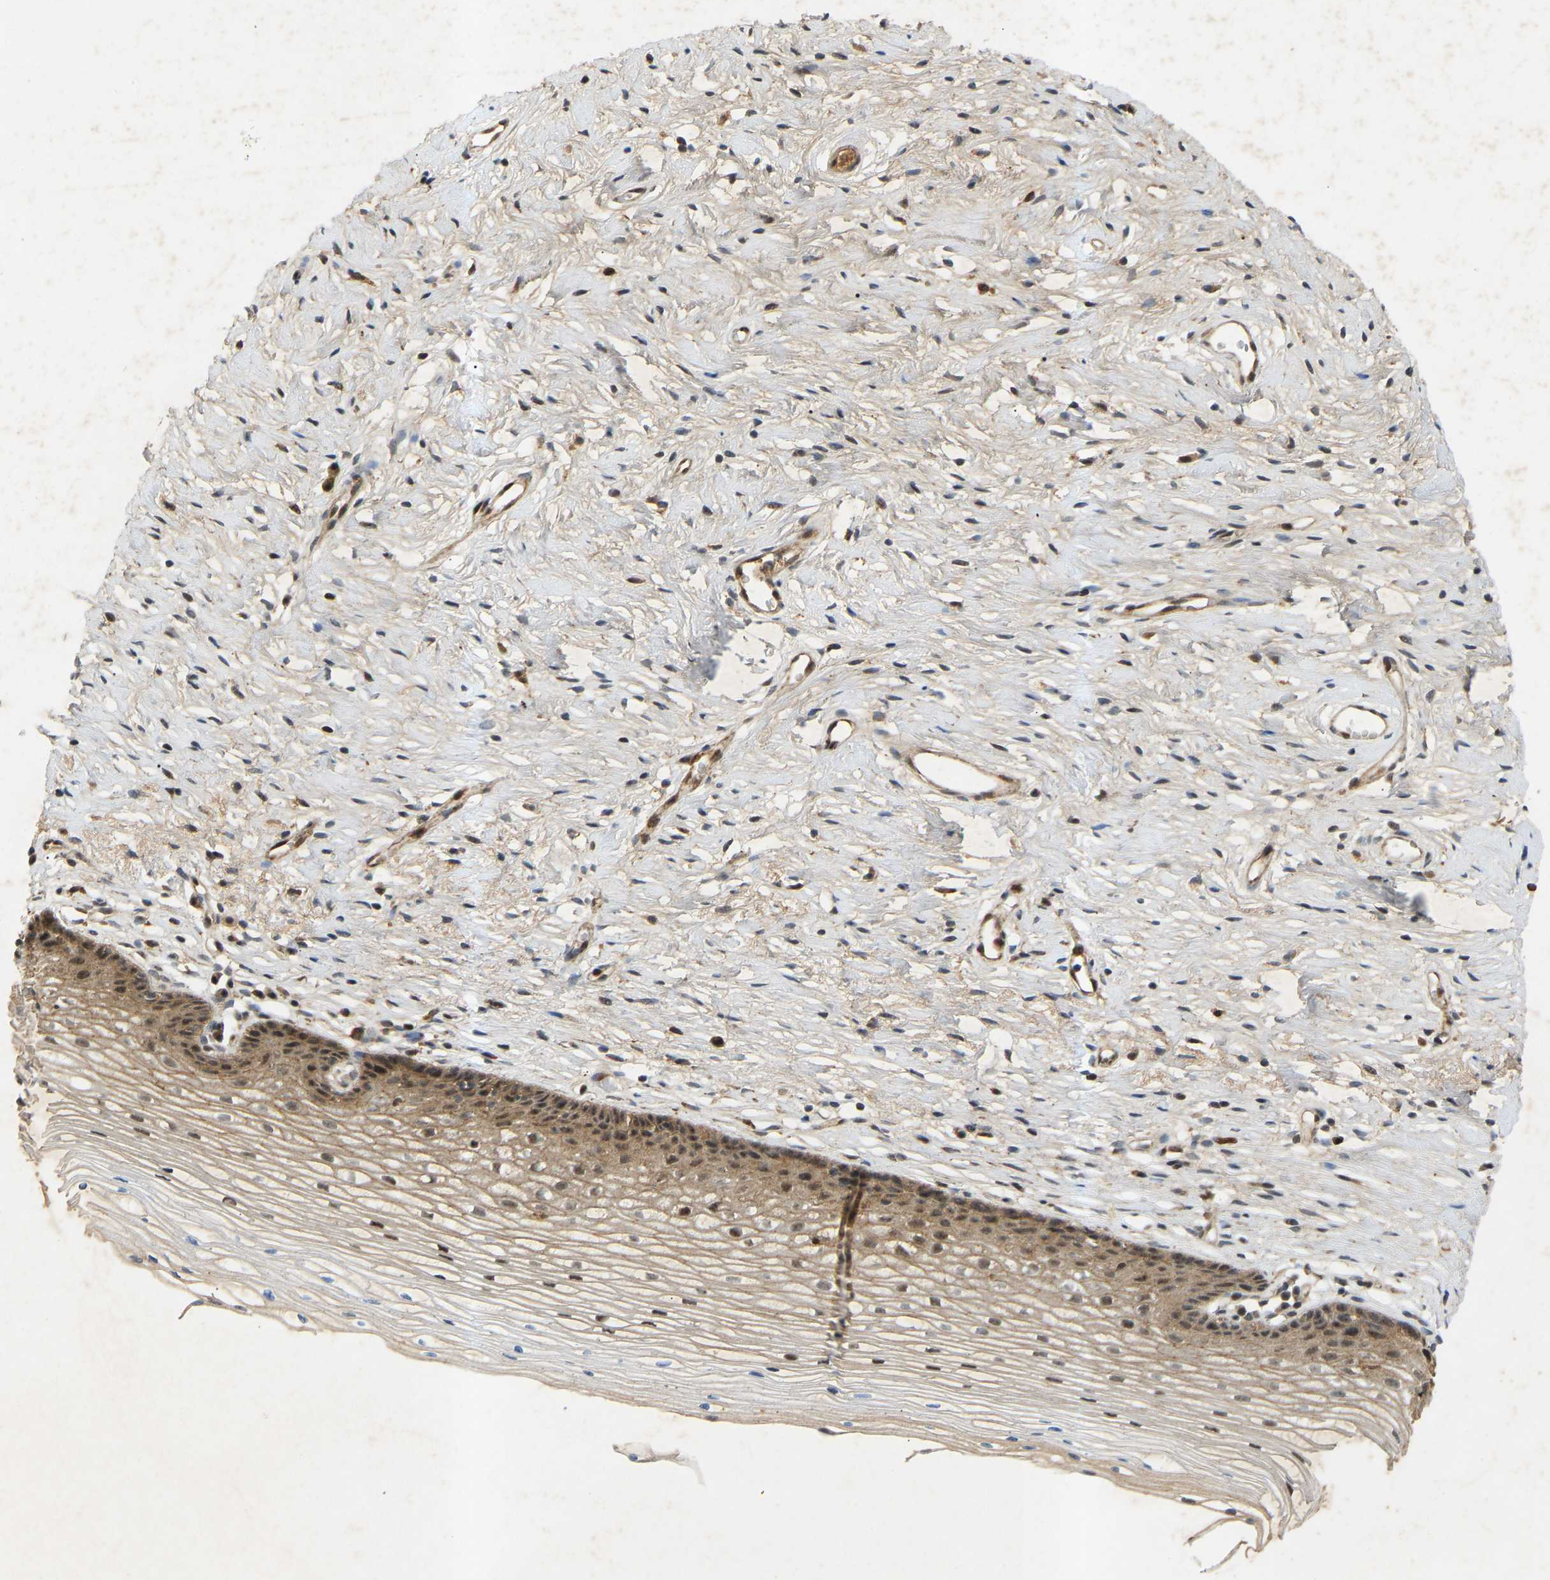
{"staining": {"intensity": "moderate", "quantity": ">75%", "location": "cytoplasmic/membranous,nuclear"}, "tissue": "cervix", "cell_type": "Squamous epithelial cells", "image_type": "normal", "snomed": [{"axis": "morphology", "description": "Normal tissue, NOS"}, {"axis": "topography", "description": "Cervix"}], "caption": "Squamous epithelial cells exhibit moderate cytoplasmic/membranous,nuclear staining in approximately >75% of cells in normal cervix.", "gene": "ATP5MF", "patient": {"sex": "female", "age": 77}}